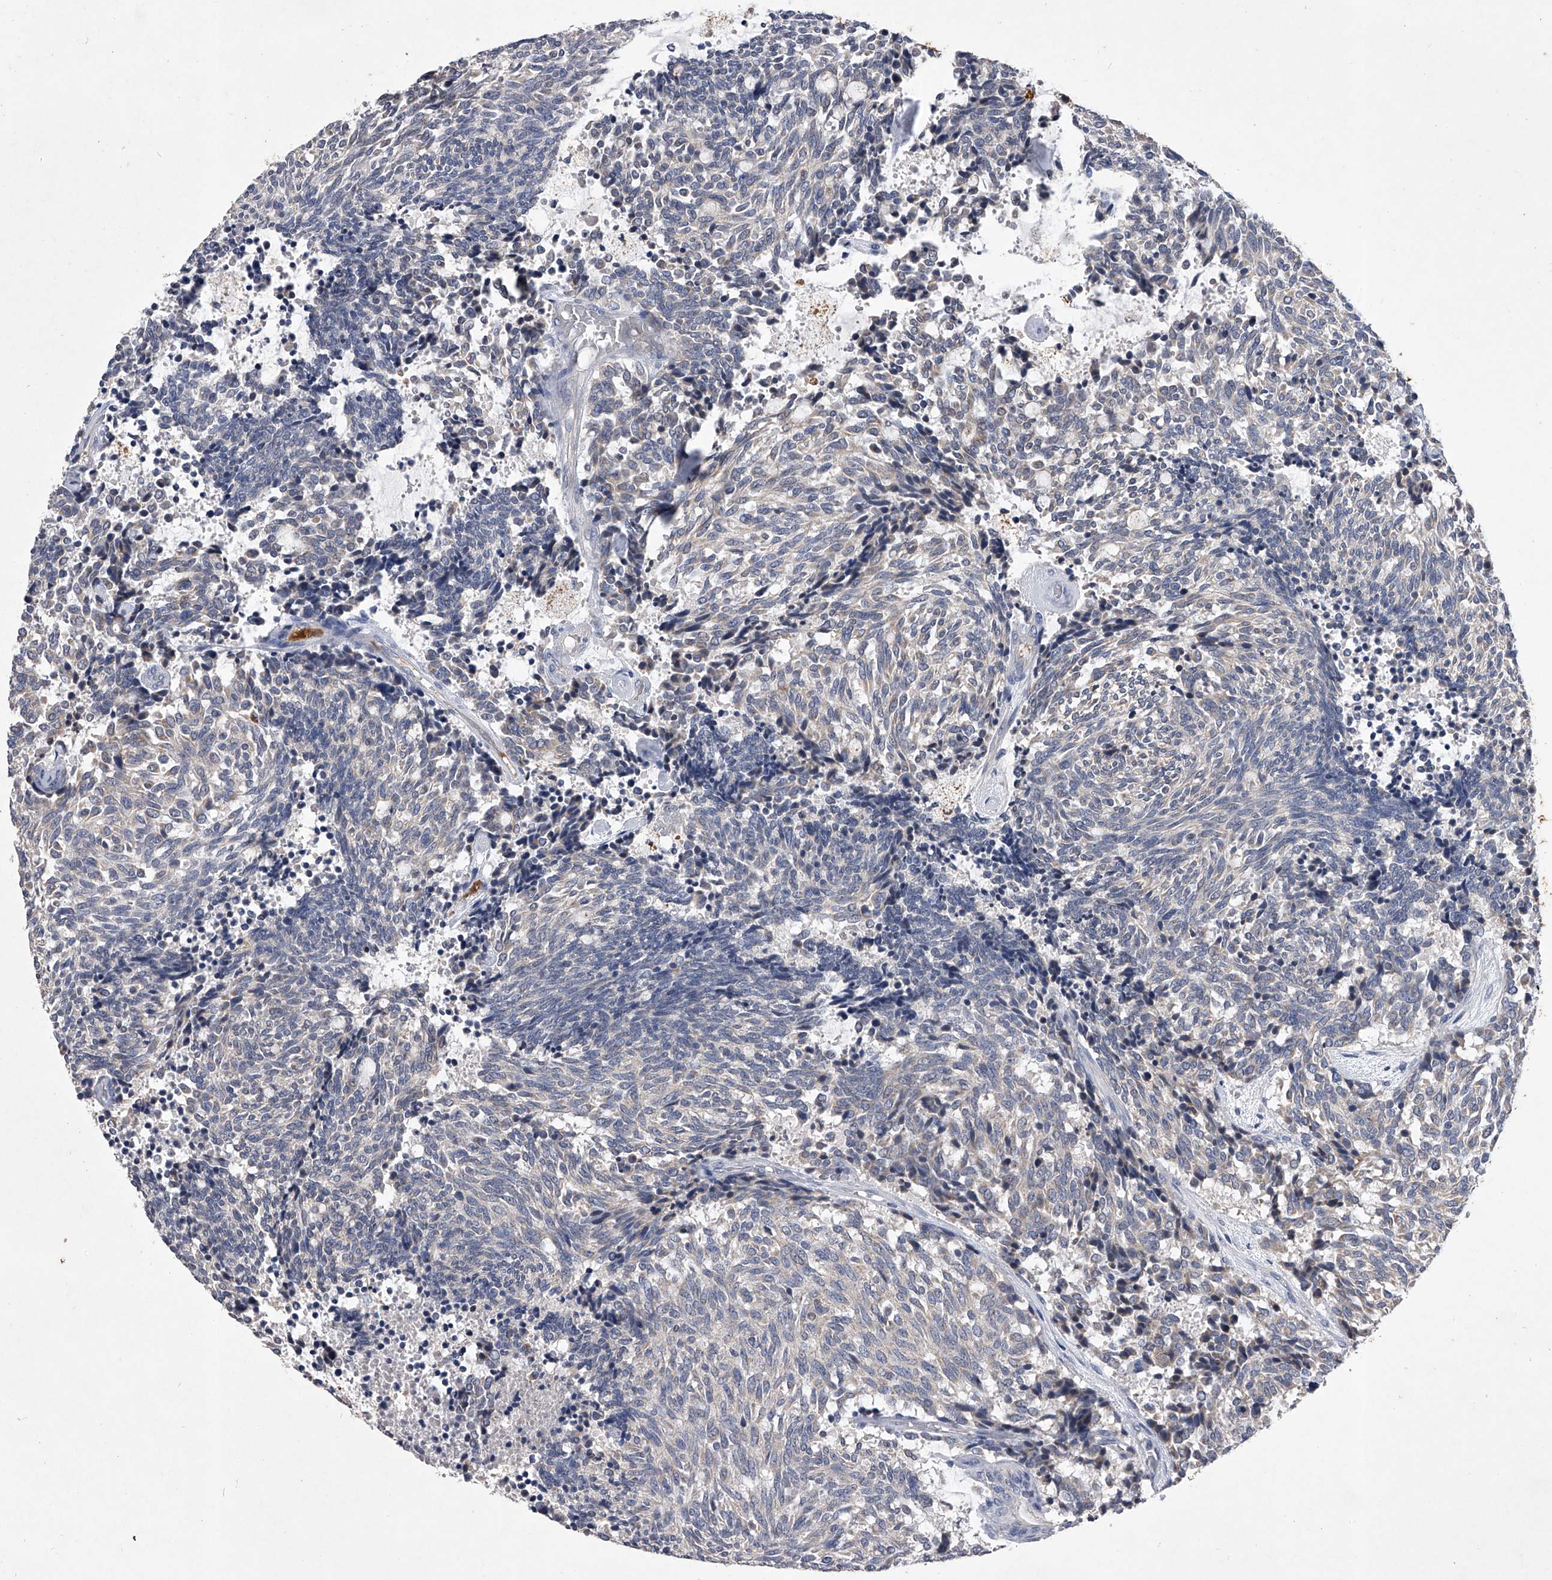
{"staining": {"intensity": "negative", "quantity": "none", "location": "none"}, "tissue": "carcinoid", "cell_type": "Tumor cells", "image_type": "cancer", "snomed": [{"axis": "morphology", "description": "Carcinoid, malignant, NOS"}, {"axis": "topography", "description": "Pancreas"}], "caption": "A high-resolution image shows IHC staining of malignant carcinoid, which displays no significant staining in tumor cells. (DAB (3,3'-diaminobenzidine) immunohistochemistry (IHC) with hematoxylin counter stain).", "gene": "C5", "patient": {"sex": "female", "age": 54}}